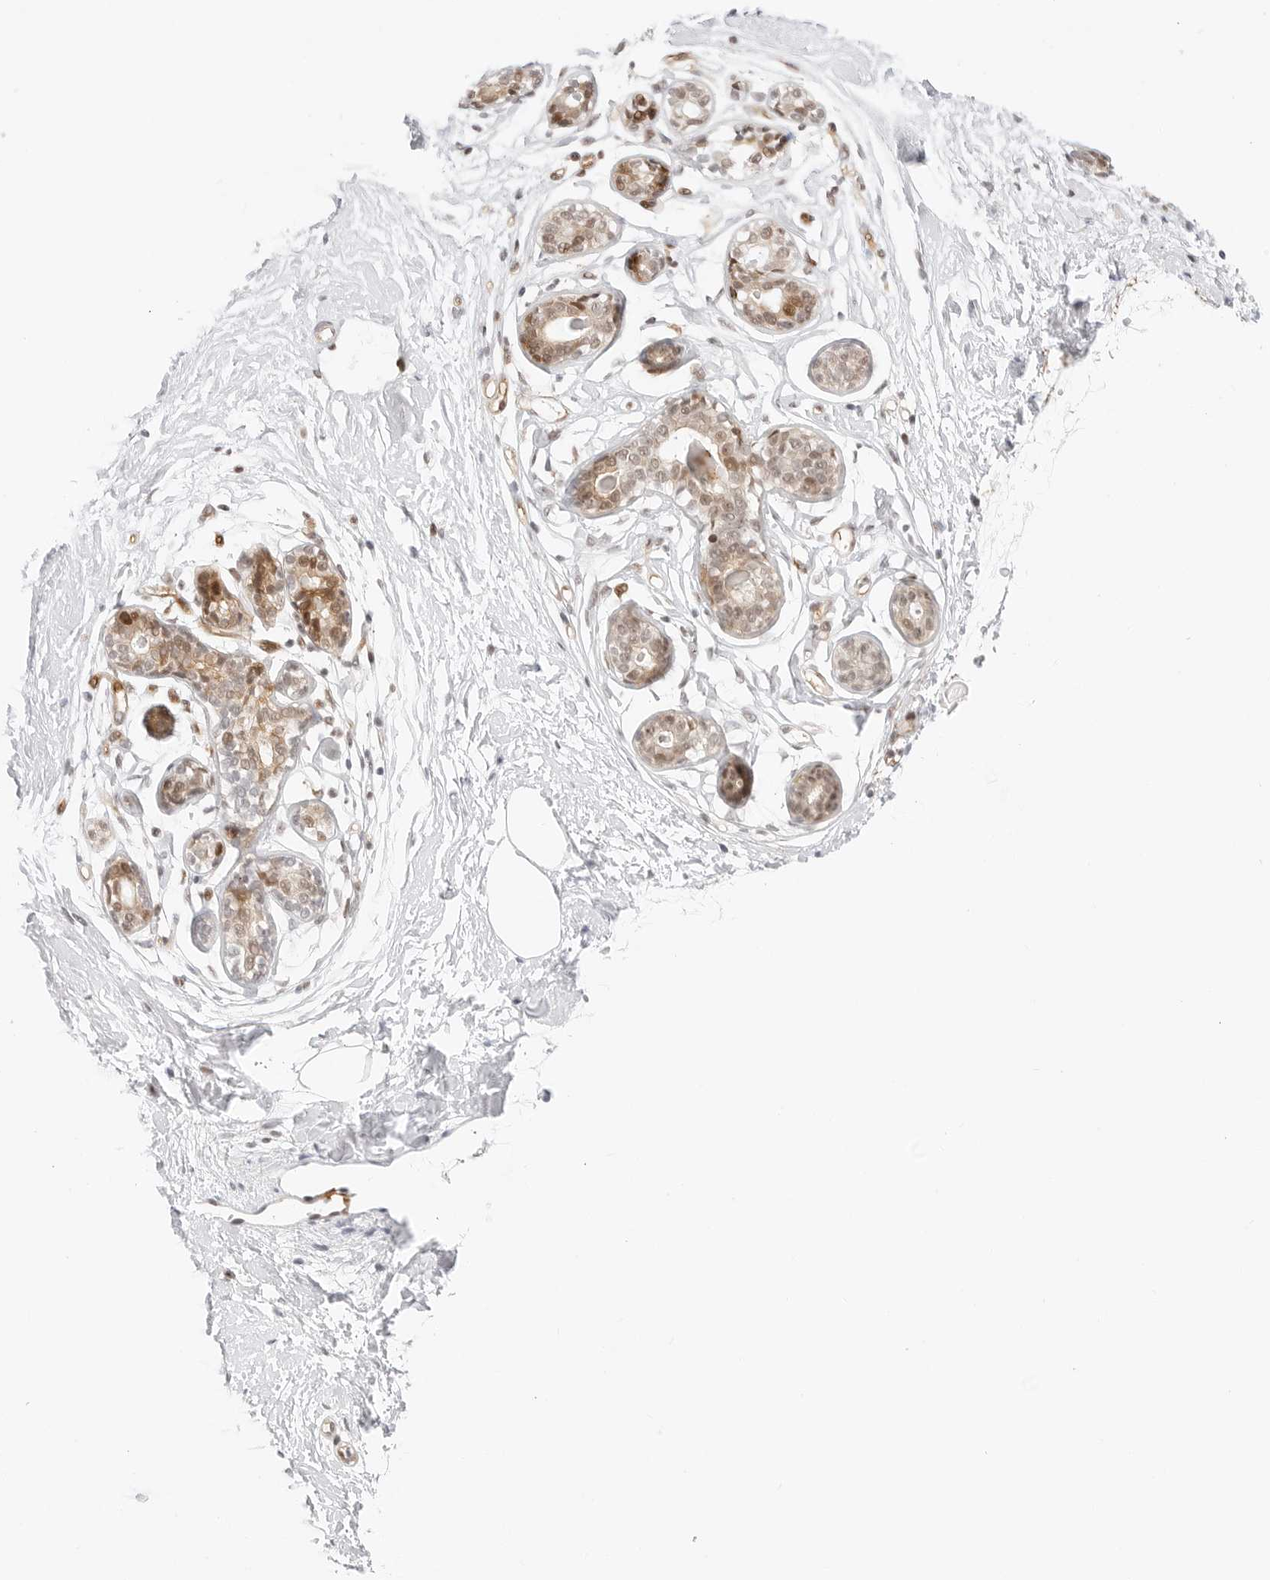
{"staining": {"intensity": "moderate", "quantity": "25%-75%", "location": "nuclear"}, "tissue": "breast", "cell_type": "Adipocytes", "image_type": "normal", "snomed": [{"axis": "morphology", "description": "Normal tissue, NOS"}, {"axis": "topography", "description": "Breast"}], "caption": "Protein staining of unremarkable breast reveals moderate nuclear expression in approximately 25%-75% of adipocytes. (DAB IHC with brightfield microscopy, high magnification).", "gene": "ZNF613", "patient": {"sex": "female", "age": 23}}